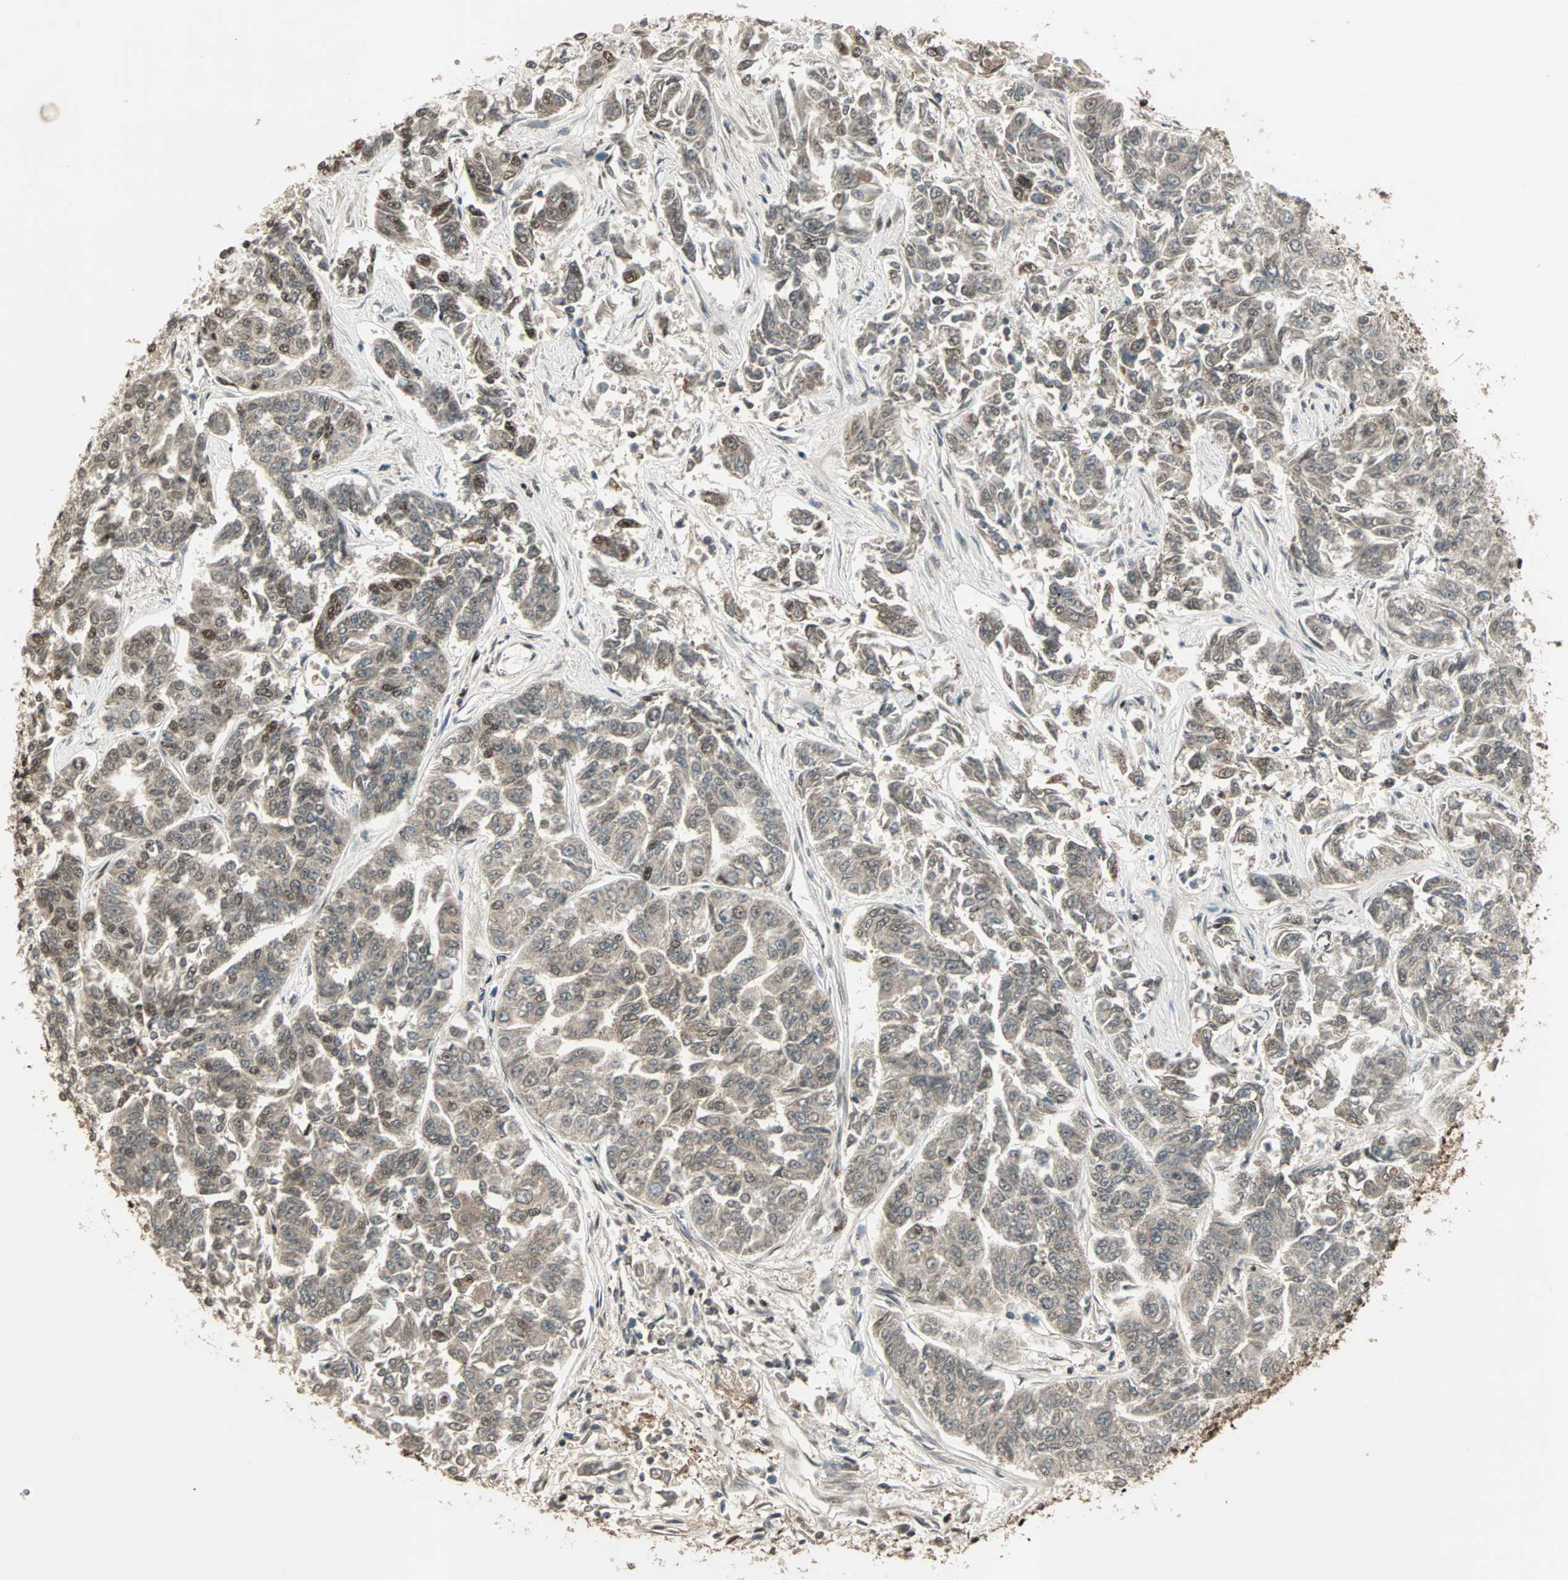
{"staining": {"intensity": "moderate", "quantity": ">75%", "location": "cytoplasmic/membranous,nuclear"}, "tissue": "lung cancer", "cell_type": "Tumor cells", "image_type": "cancer", "snomed": [{"axis": "morphology", "description": "Adenocarcinoma, NOS"}, {"axis": "topography", "description": "Lung"}], "caption": "The image demonstrates a brown stain indicating the presence of a protein in the cytoplasmic/membranous and nuclear of tumor cells in lung cancer.", "gene": "ZNF44", "patient": {"sex": "male", "age": 84}}